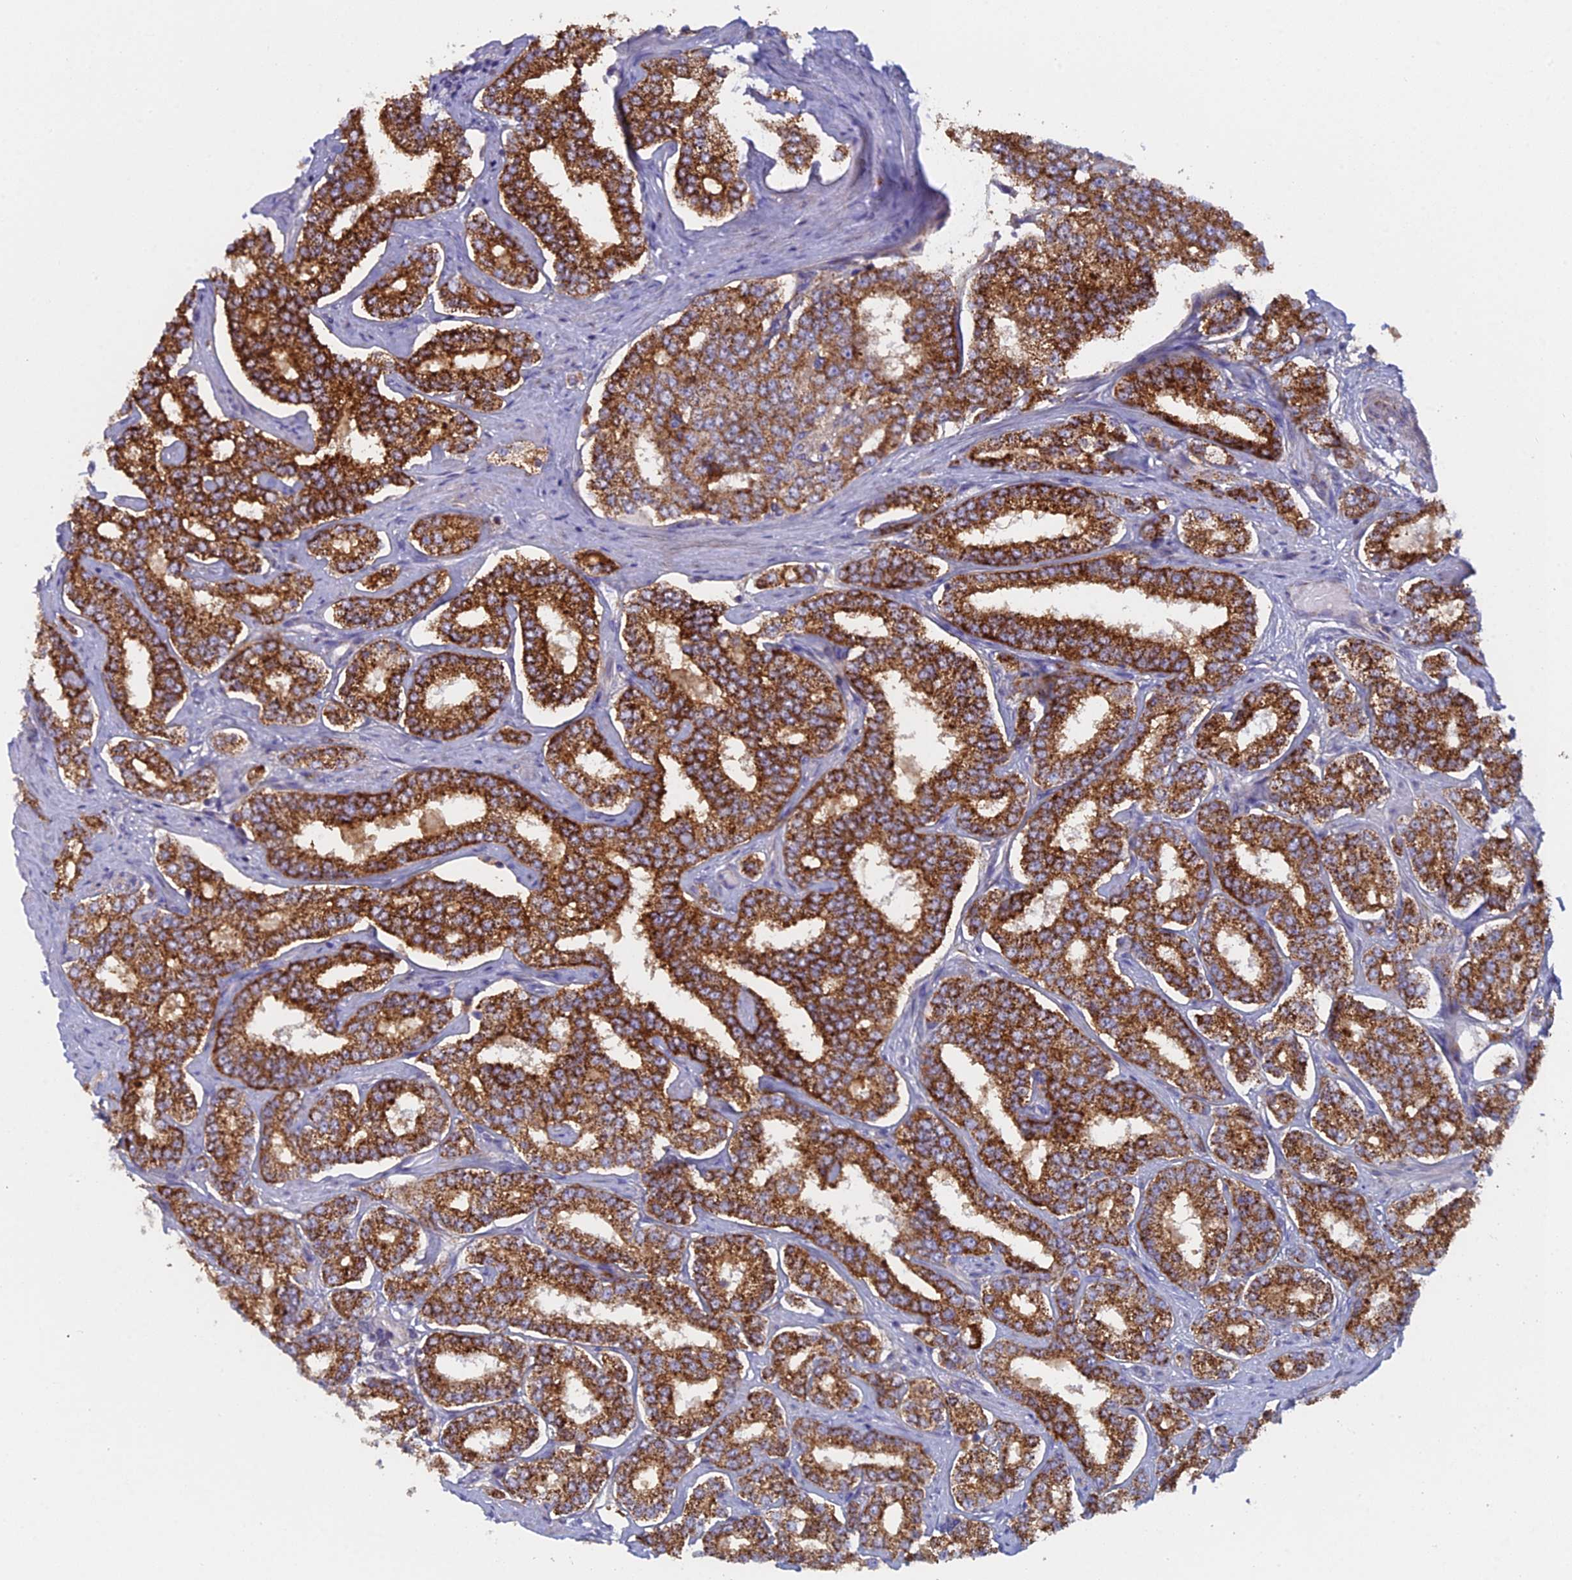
{"staining": {"intensity": "strong", "quantity": ">75%", "location": "cytoplasmic/membranous"}, "tissue": "prostate cancer", "cell_type": "Tumor cells", "image_type": "cancer", "snomed": [{"axis": "morphology", "description": "Normal tissue, NOS"}, {"axis": "morphology", "description": "Adenocarcinoma, High grade"}, {"axis": "topography", "description": "Prostate"}], "caption": "DAB immunohistochemical staining of human high-grade adenocarcinoma (prostate) reveals strong cytoplasmic/membranous protein expression in approximately >75% of tumor cells.", "gene": "IFTAP", "patient": {"sex": "male", "age": 83}}